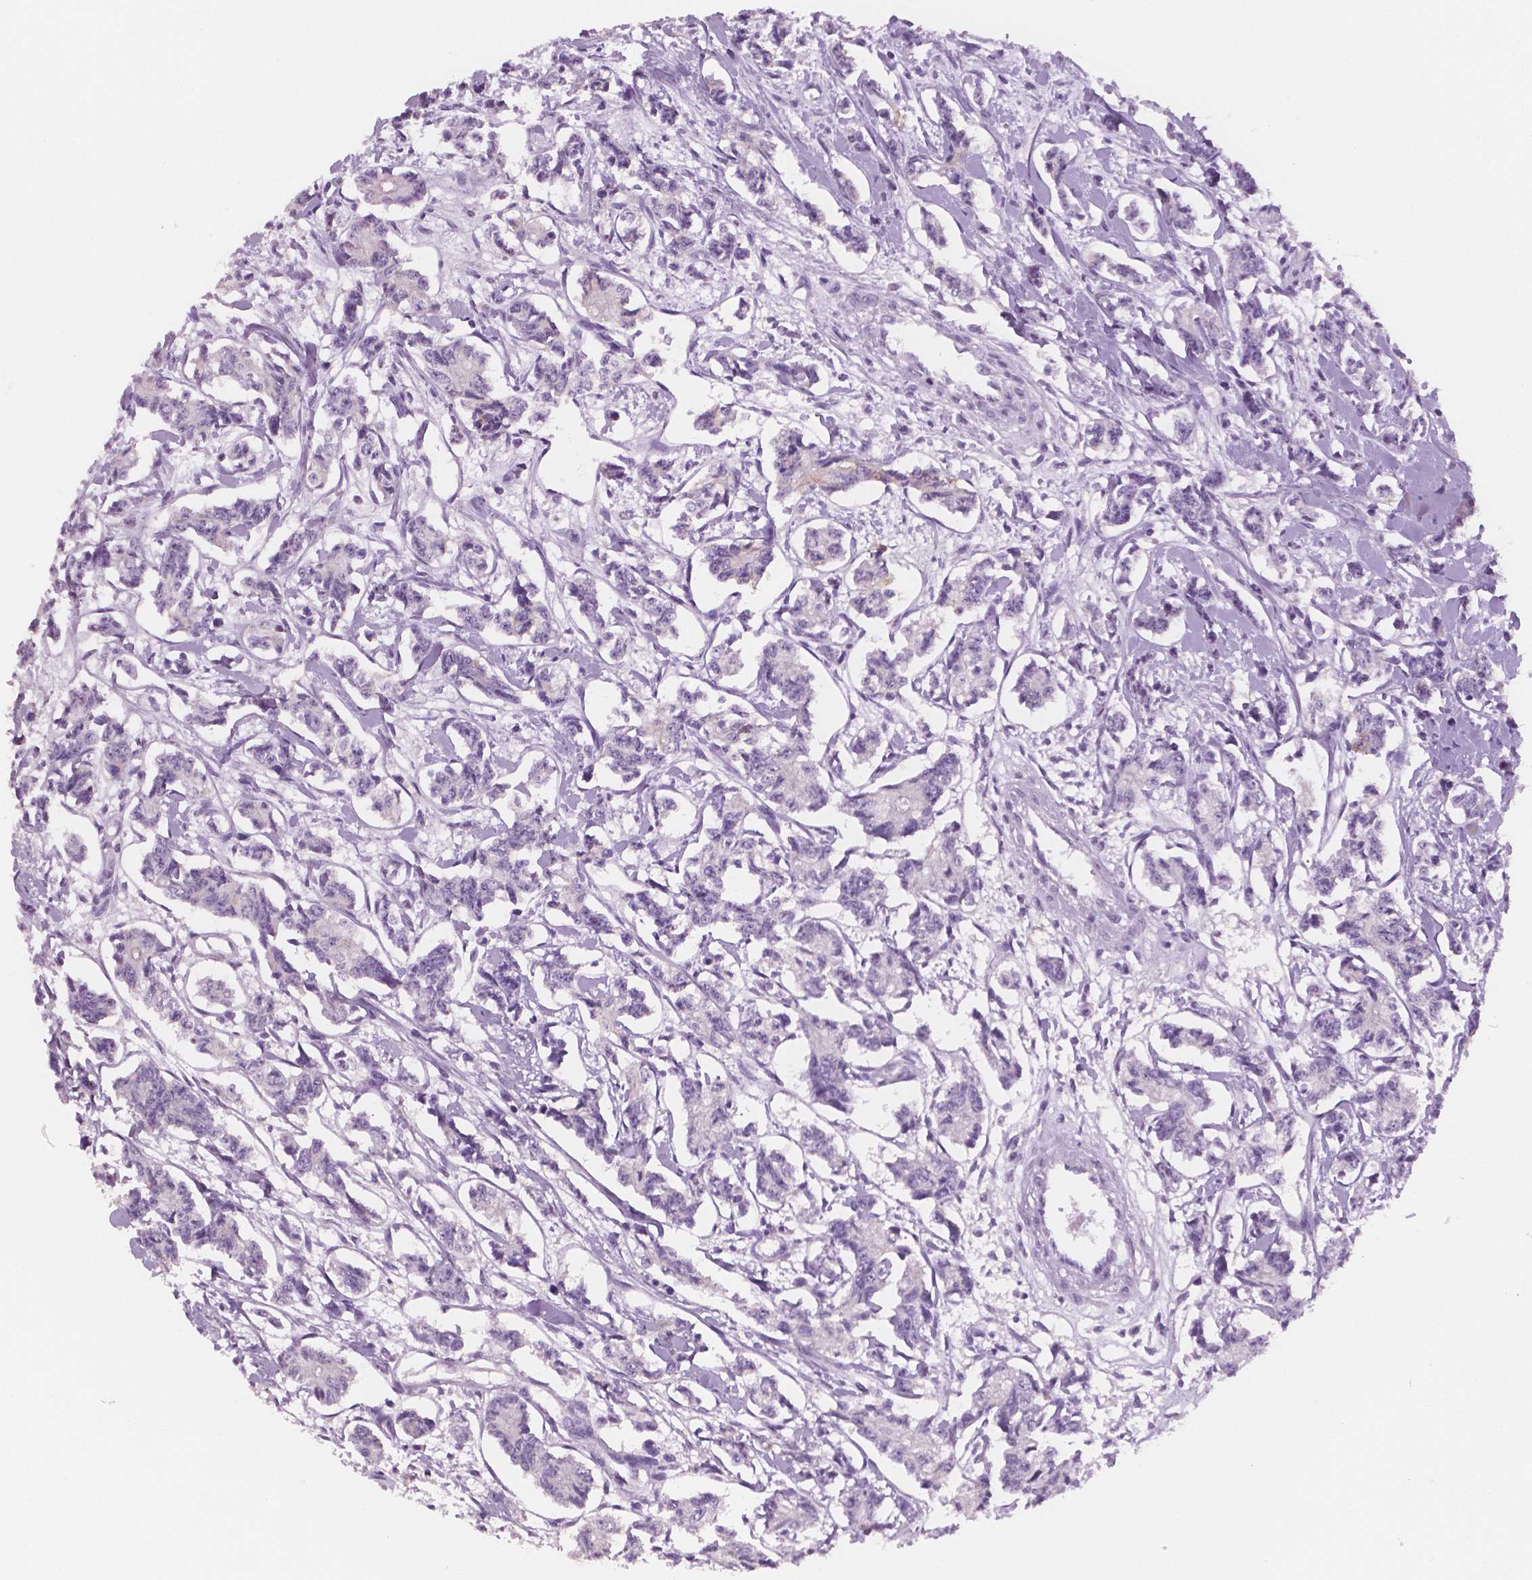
{"staining": {"intensity": "negative", "quantity": "none", "location": "none"}, "tissue": "carcinoid", "cell_type": "Tumor cells", "image_type": "cancer", "snomed": [{"axis": "morphology", "description": "Carcinoid, malignant, NOS"}, {"axis": "topography", "description": "Kidney"}], "caption": "Immunohistochemical staining of malignant carcinoid displays no significant staining in tumor cells.", "gene": "TSPAN7", "patient": {"sex": "female", "age": 41}}